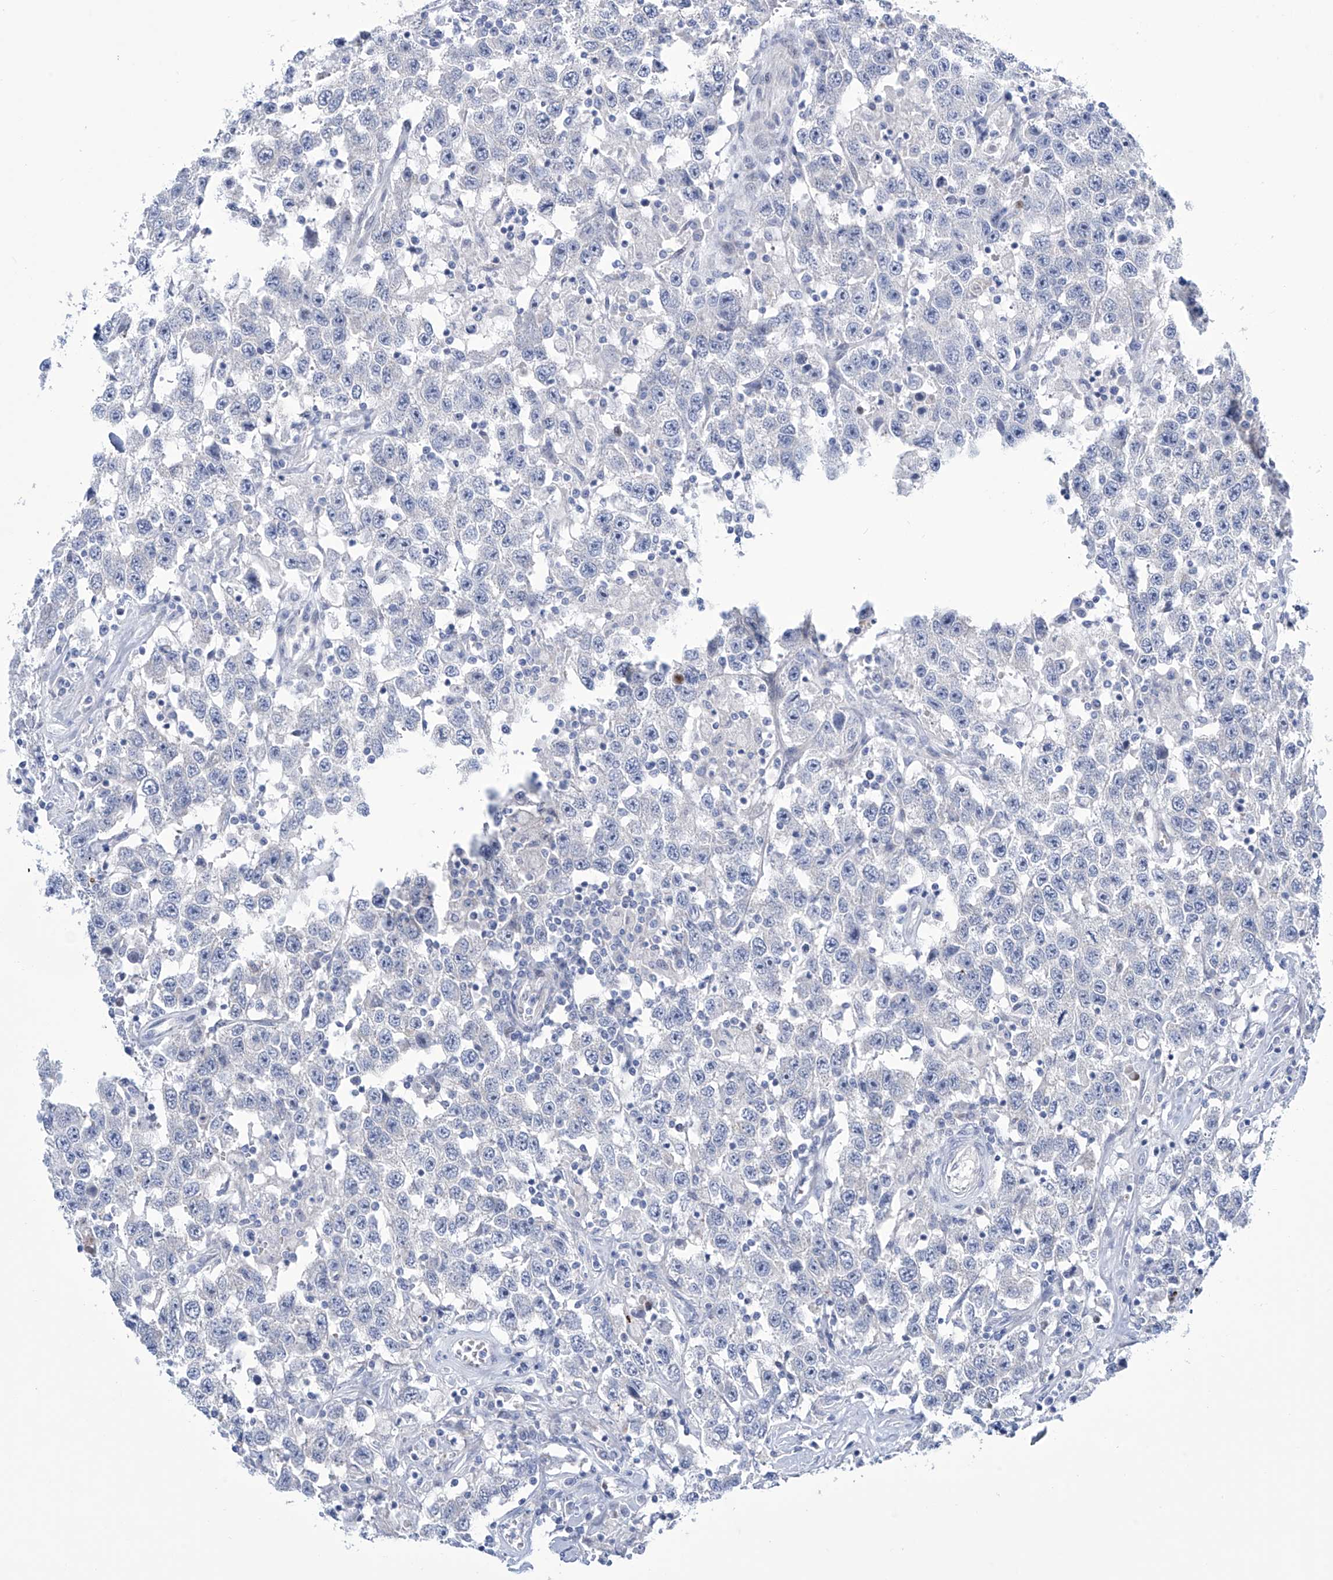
{"staining": {"intensity": "negative", "quantity": "none", "location": "none"}, "tissue": "testis cancer", "cell_type": "Tumor cells", "image_type": "cancer", "snomed": [{"axis": "morphology", "description": "Seminoma, NOS"}, {"axis": "topography", "description": "Testis"}], "caption": "IHC photomicrograph of neoplastic tissue: human seminoma (testis) stained with DAB (3,3'-diaminobenzidine) shows no significant protein expression in tumor cells.", "gene": "TRIM60", "patient": {"sex": "male", "age": 41}}